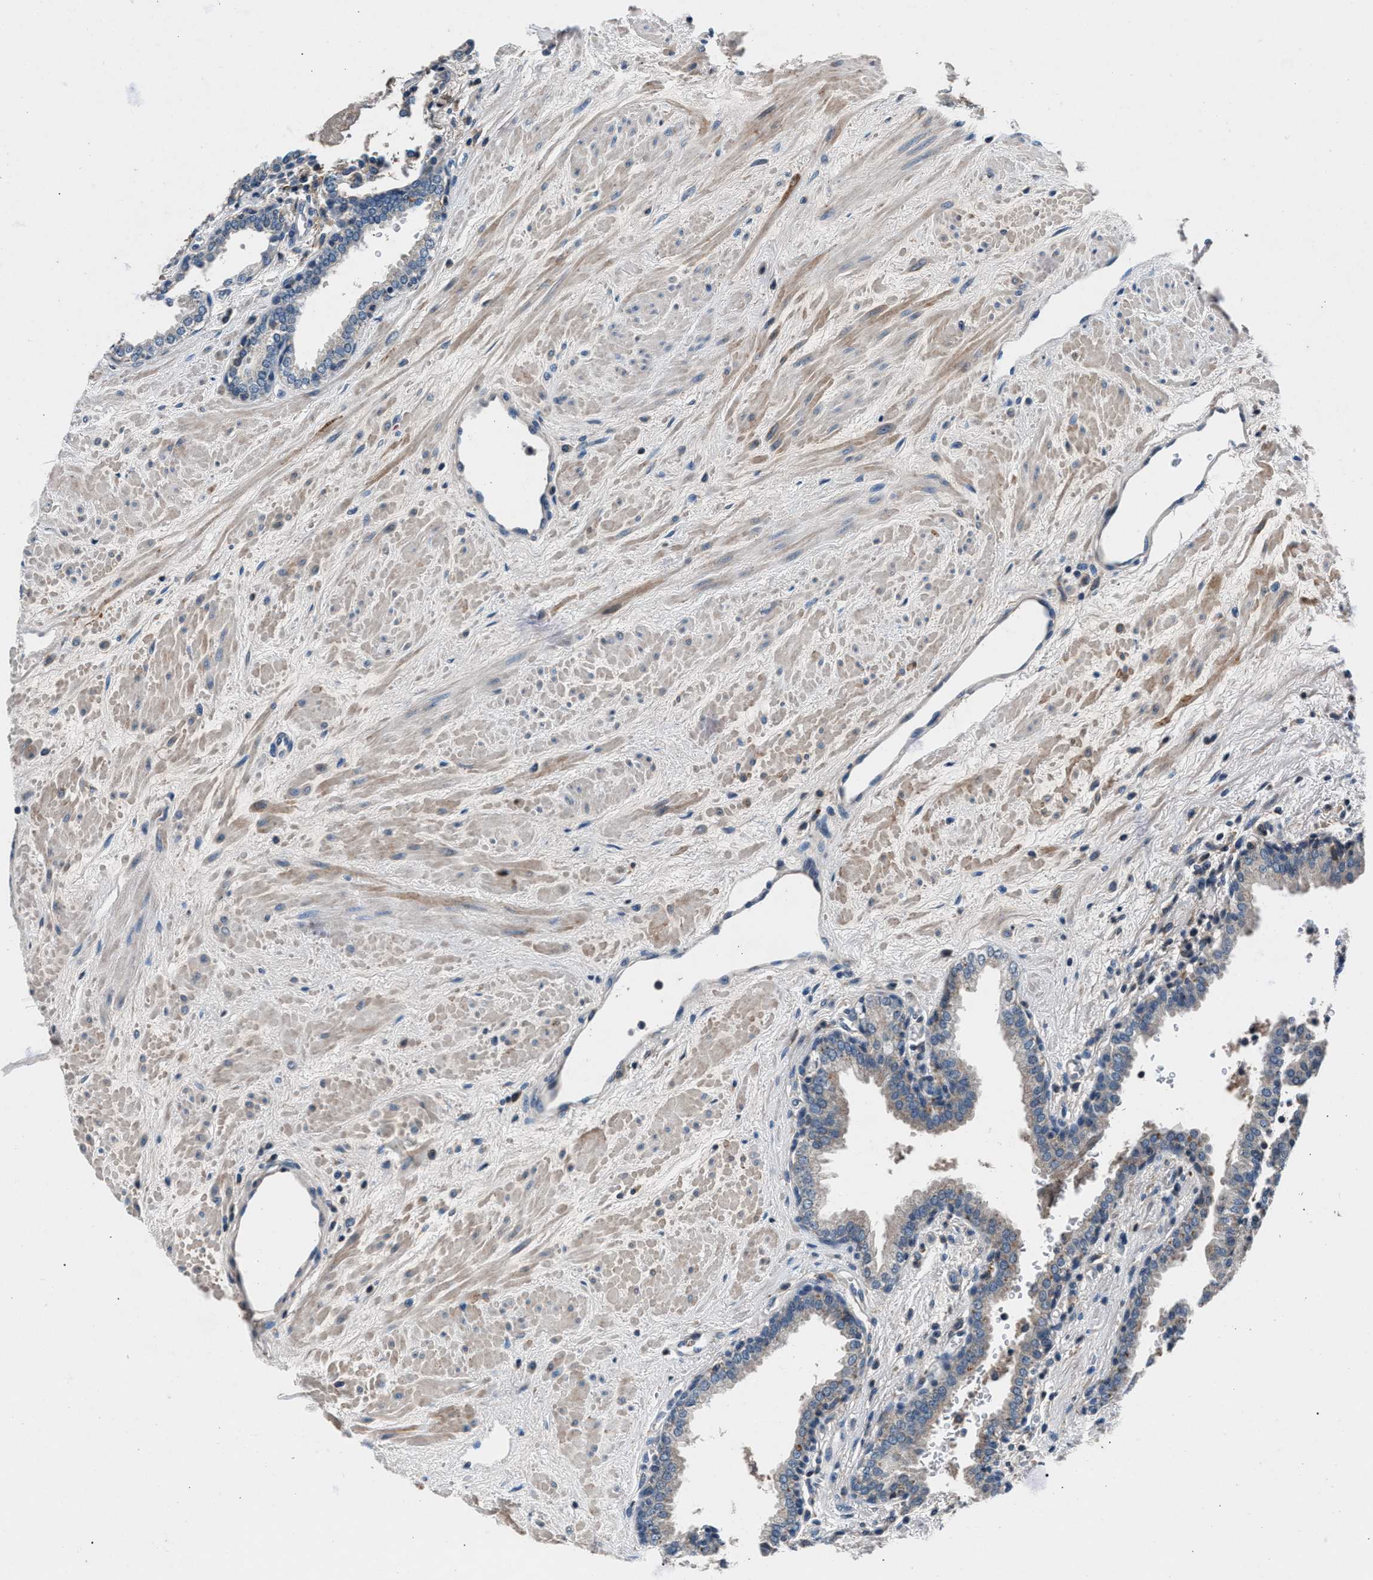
{"staining": {"intensity": "negative", "quantity": "none", "location": "none"}, "tissue": "prostate", "cell_type": "Glandular cells", "image_type": "normal", "snomed": [{"axis": "morphology", "description": "Normal tissue, NOS"}, {"axis": "topography", "description": "Prostate"}], "caption": "Immunohistochemical staining of benign human prostate reveals no significant staining in glandular cells. The staining was performed using DAB (3,3'-diaminobenzidine) to visualize the protein expression in brown, while the nuclei were stained in blue with hematoxylin (Magnification: 20x).", "gene": "DENND6B", "patient": {"sex": "male", "age": 51}}